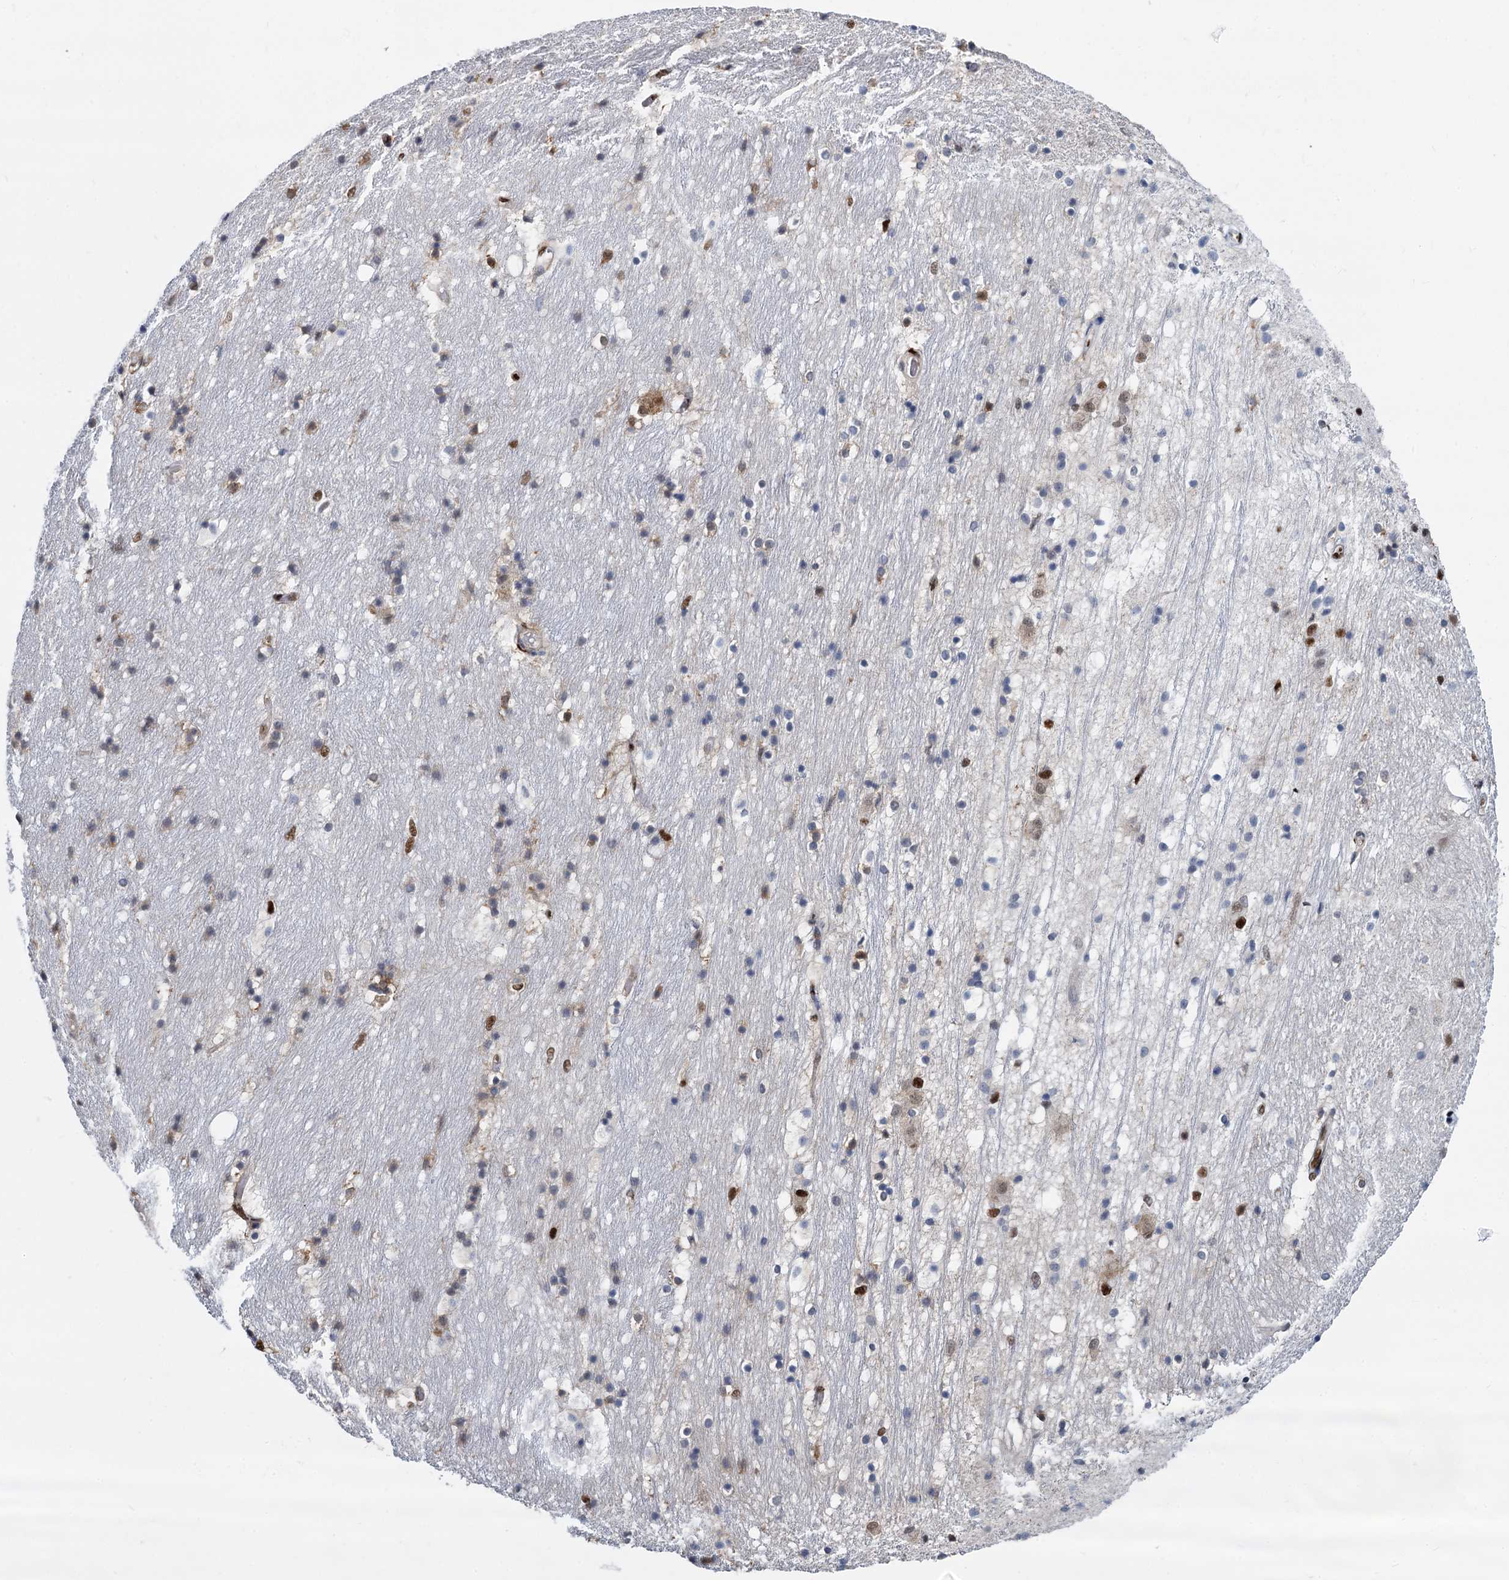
{"staining": {"intensity": "strong", "quantity": "<25%", "location": "nuclear"}, "tissue": "hippocampus", "cell_type": "Glial cells", "image_type": "normal", "snomed": [{"axis": "morphology", "description": "Normal tissue, NOS"}, {"axis": "topography", "description": "Hippocampus"}], "caption": "Glial cells demonstrate medium levels of strong nuclear expression in about <25% of cells in unremarkable hippocampus.", "gene": "DCPS", "patient": {"sex": "female", "age": 52}}